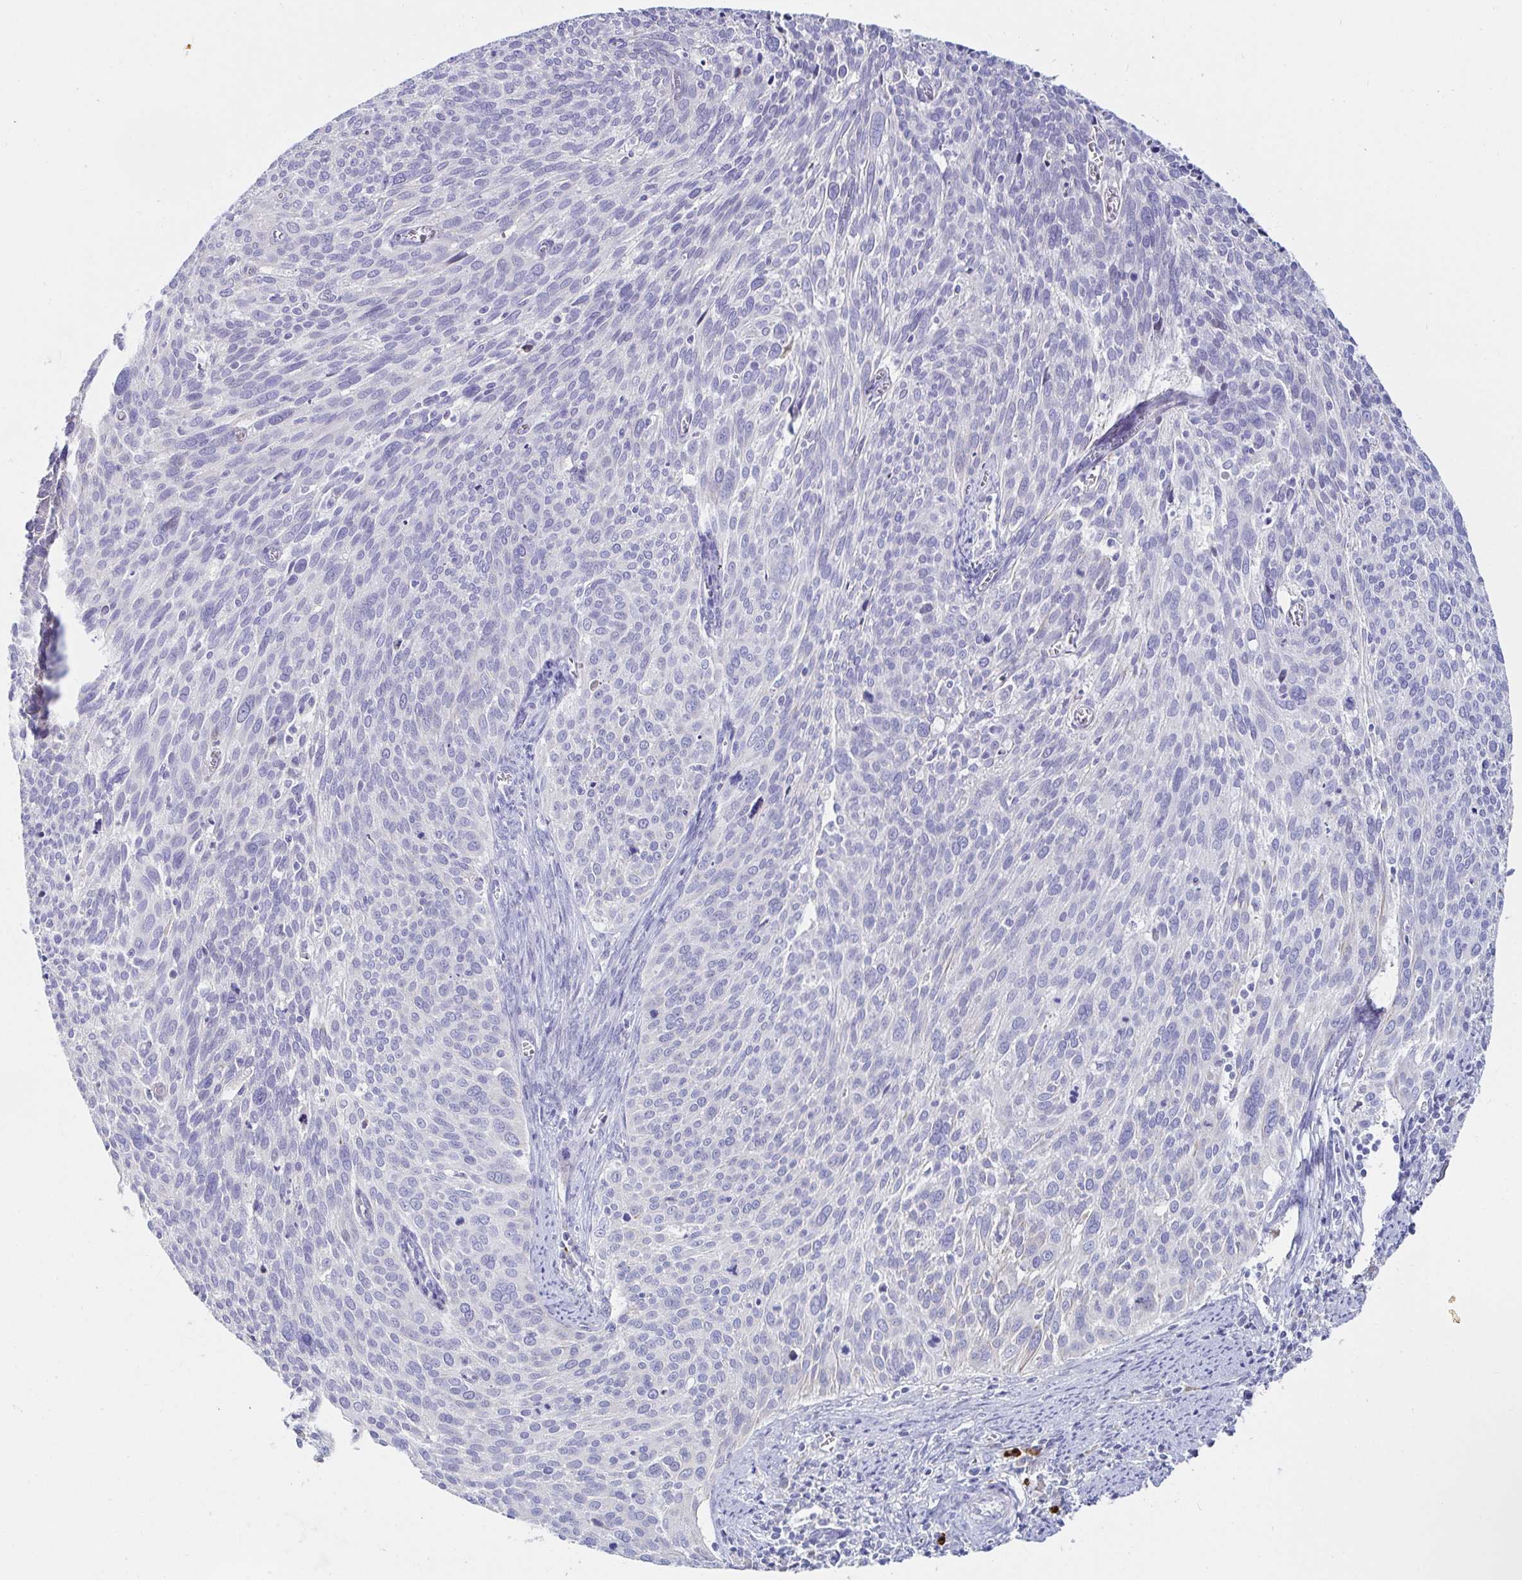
{"staining": {"intensity": "negative", "quantity": "none", "location": "none"}, "tissue": "cervical cancer", "cell_type": "Tumor cells", "image_type": "cancer", "snomed": [{"axis": "morphology", "description": "Squamous cell carcinoma, NOS"}, {"axis": "topography", "description": "Cervix"}], "caption": "Micrograph shows no significant protein expression in tumor cells of cervical cancer (squamous cell carcinoma). (Brightfield microscopy of DAB (3,3'-diaminobenzidine) IHC at high magnification).", "gene": "C4orf17", "patient": {"sex": "female", "age": 39}}